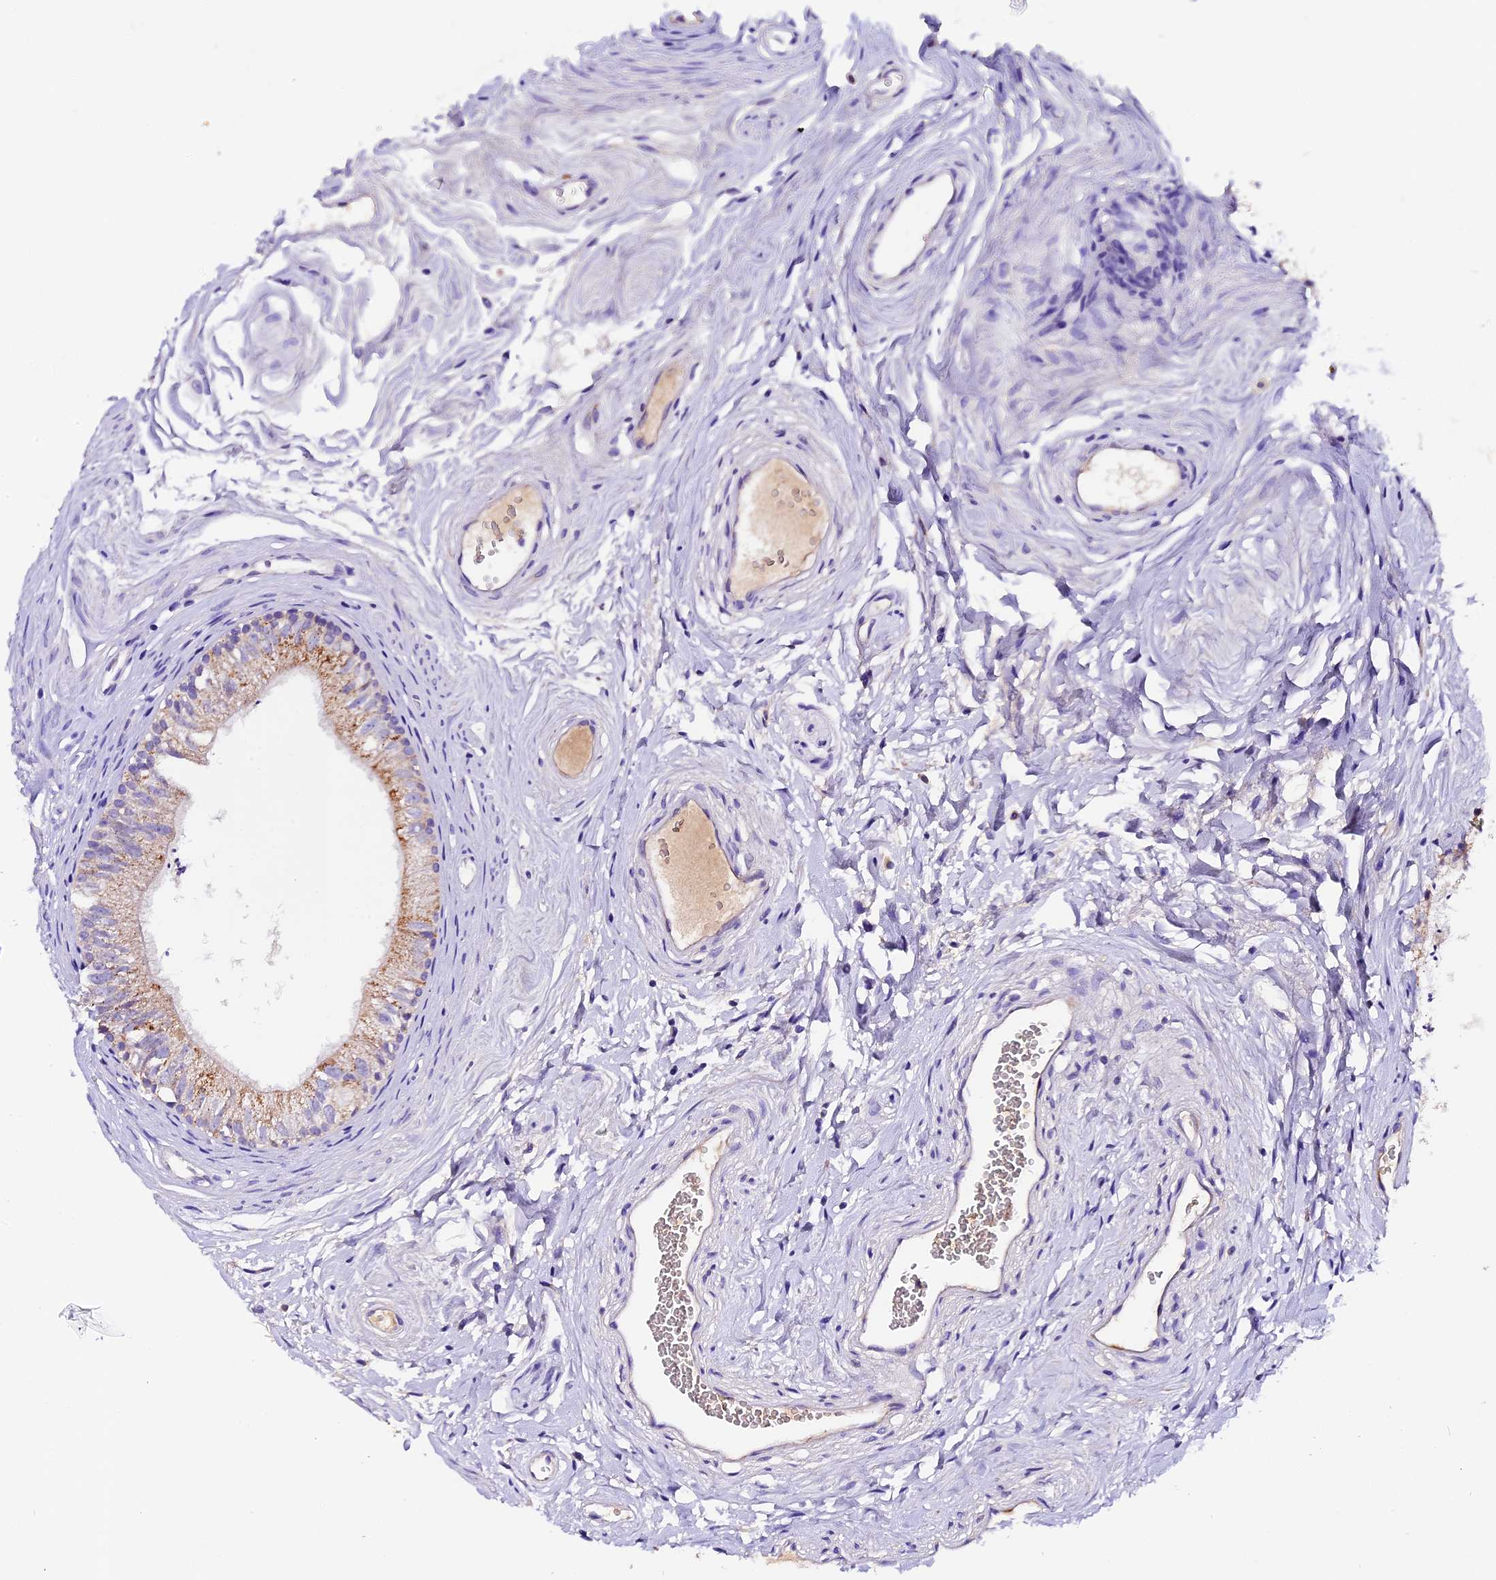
{"staining": {"intensity": "moderate", "quantity": "25%-75%", "location": "cytoplasmic/membranous"}, "tissue": "epididymis", "cell_type": "Glandular cells", "image_type": "normal", "snomed": [{"axis": "morphology", "description": "Normal tissue, NOS"}, {"axis": "topography", "description": "Epididymis"}], "caption": "High-power microscopy captured an immunohistochemistry micrograph of benign epididymis, revealing moderate cytoplasmic/membranous staining in about 25%-75% of glandular cells. The protein of interest is shown in brown color, while the nuclei are stained blue.", "gene": "SIX5", "patient": {"sex": "male", "age": 56}}